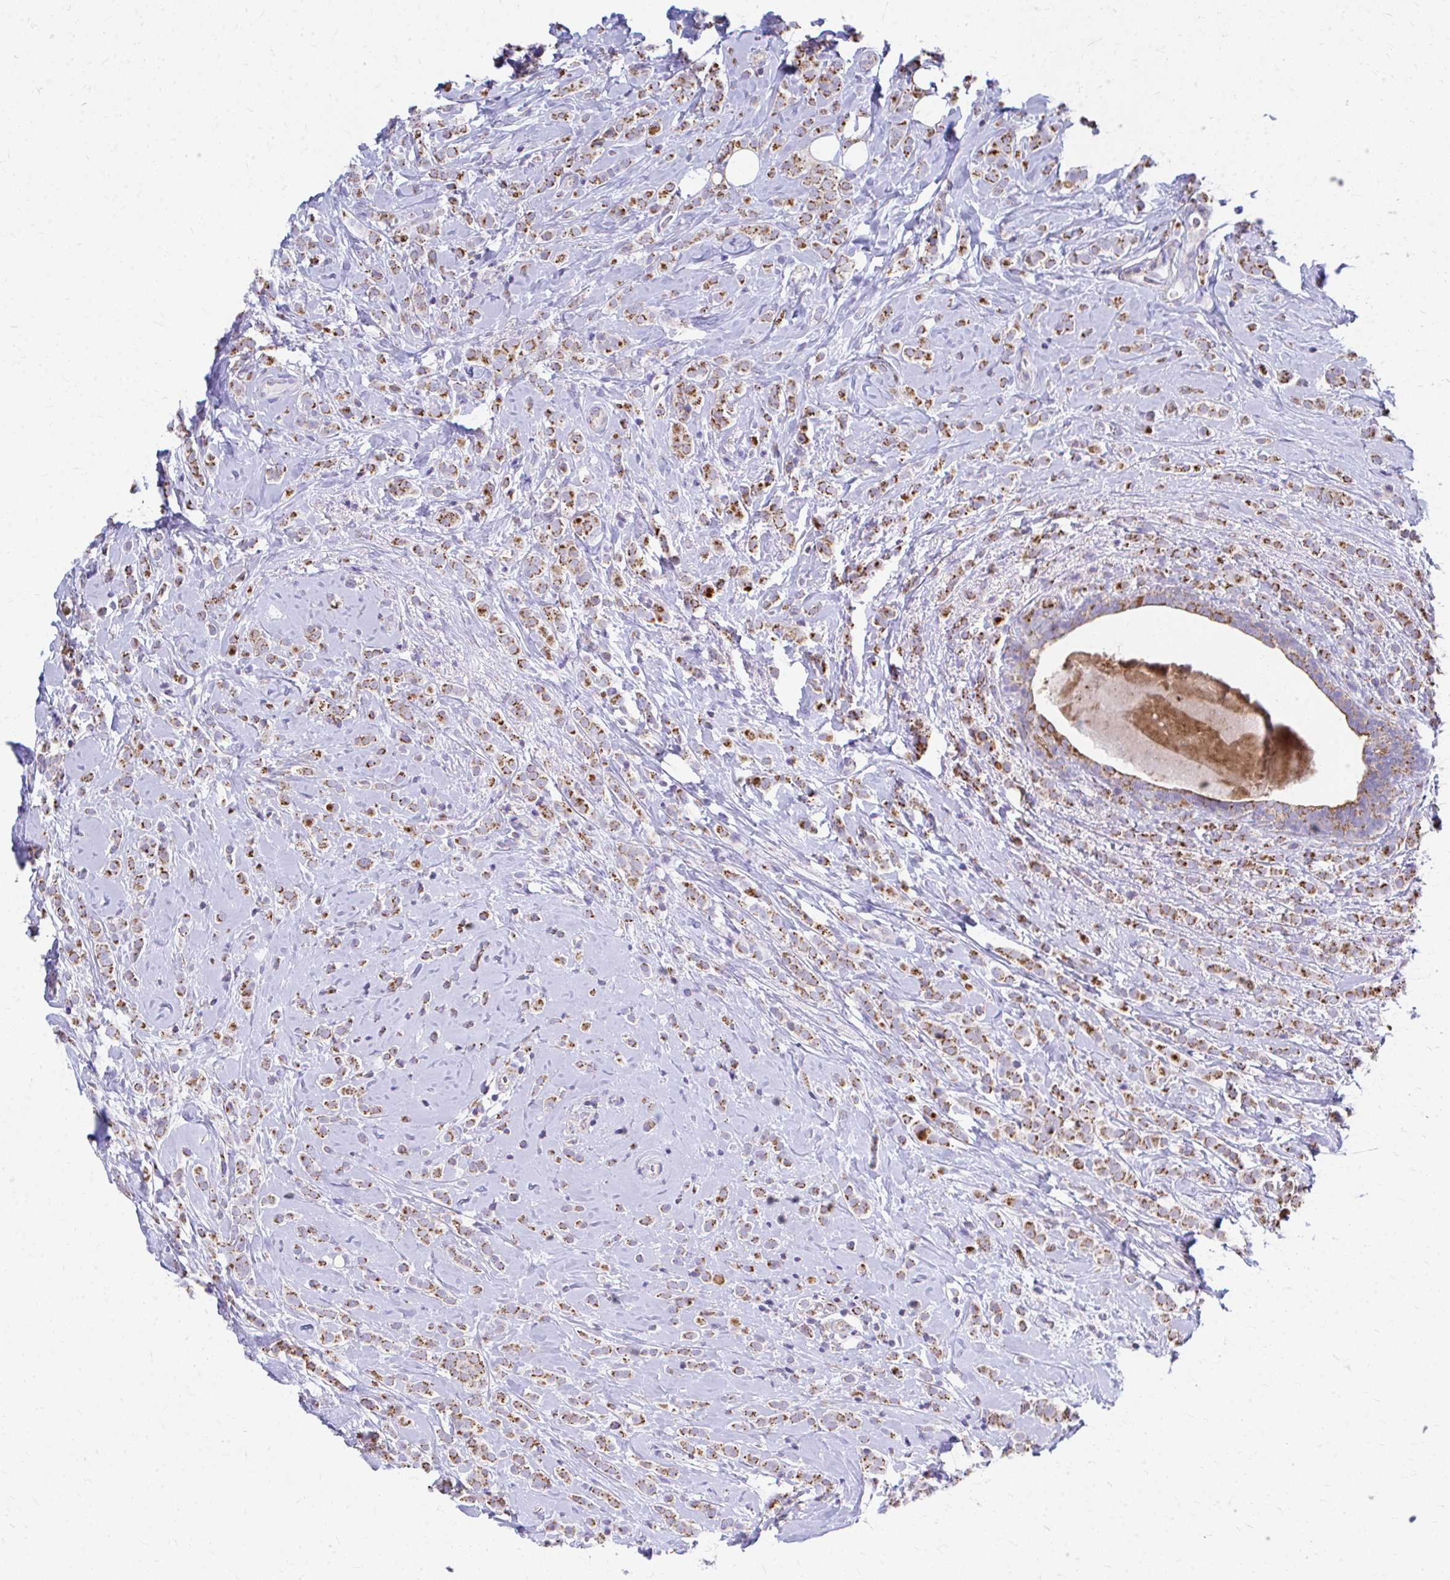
{"staining": {"intensity": "strong", "quantity": ">75%", "location": "cytoplasmic/membranous"}, "tissue": "breast cancer", "cell_type": "Tumor cells", "image_type": "cancer", "snomed": [{"axis": "morphology", "description": "Lobular carcinoma"}, {"axis": "topography", "description": "Breast"}], "caption": "Lobular carcinoma (breast) tissue demonstrates strong cytoplasmic/membranous expression in about >75% of tumor cells, visualized by immunohistochemistry.", "gene": "MRPL19", "patient": {"sex": "female", "age": 49}}